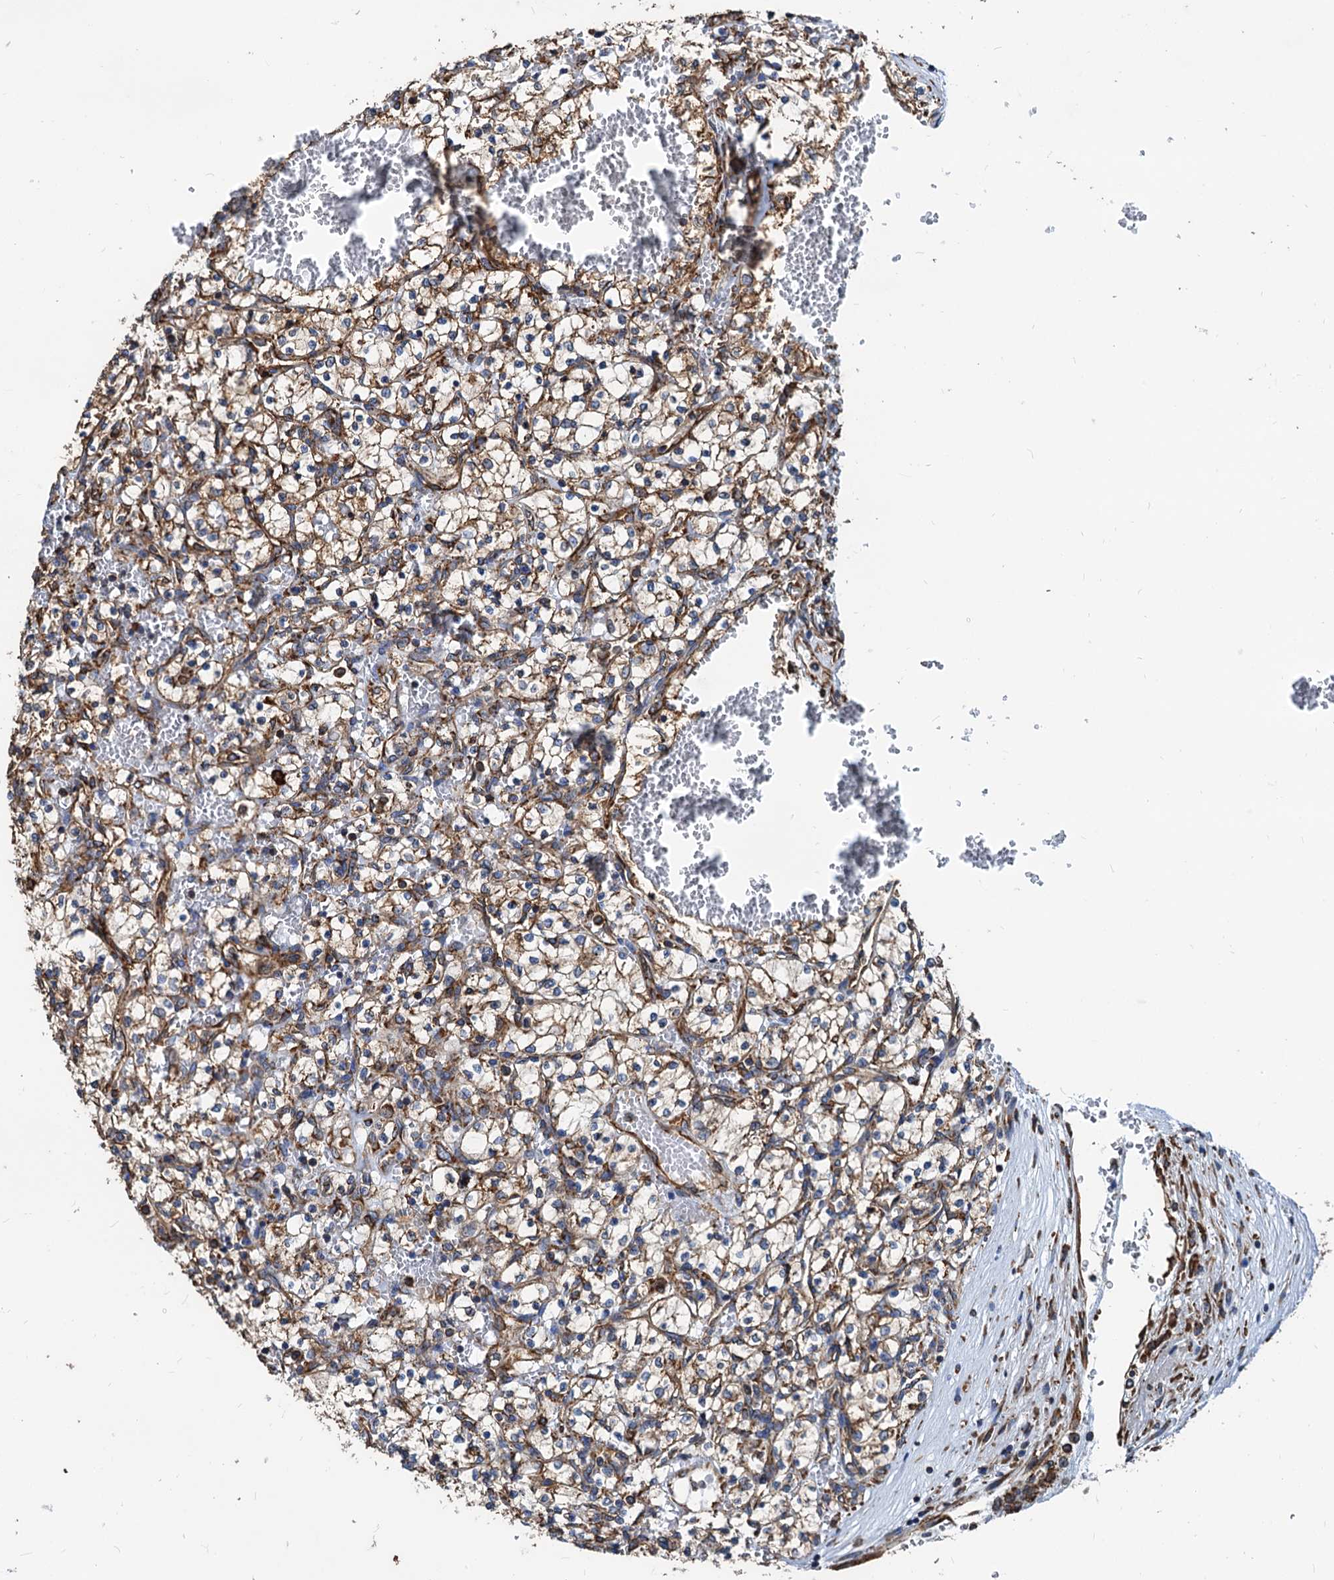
{"staining": {"intensity": "moderate", "quantity": ">75%", "location": "cytoplasmic/membranous"}, "tissue": "renal cancer", "cell_type": "Tumor cells", "image_type": "cancer", "snomed": [{"axis": "morphology", "description": "Adenocarcinoma, NOS"}, {"axis": "topography", "description": "Kidney"}], "caption": "IHC of human renal cancer shows medium levels of moderate cytoplasmic/membranous expression in approximately >75% of tumor cells.", "gene": "HSPA5", "patient": {"sex": "female", "age": 69}}